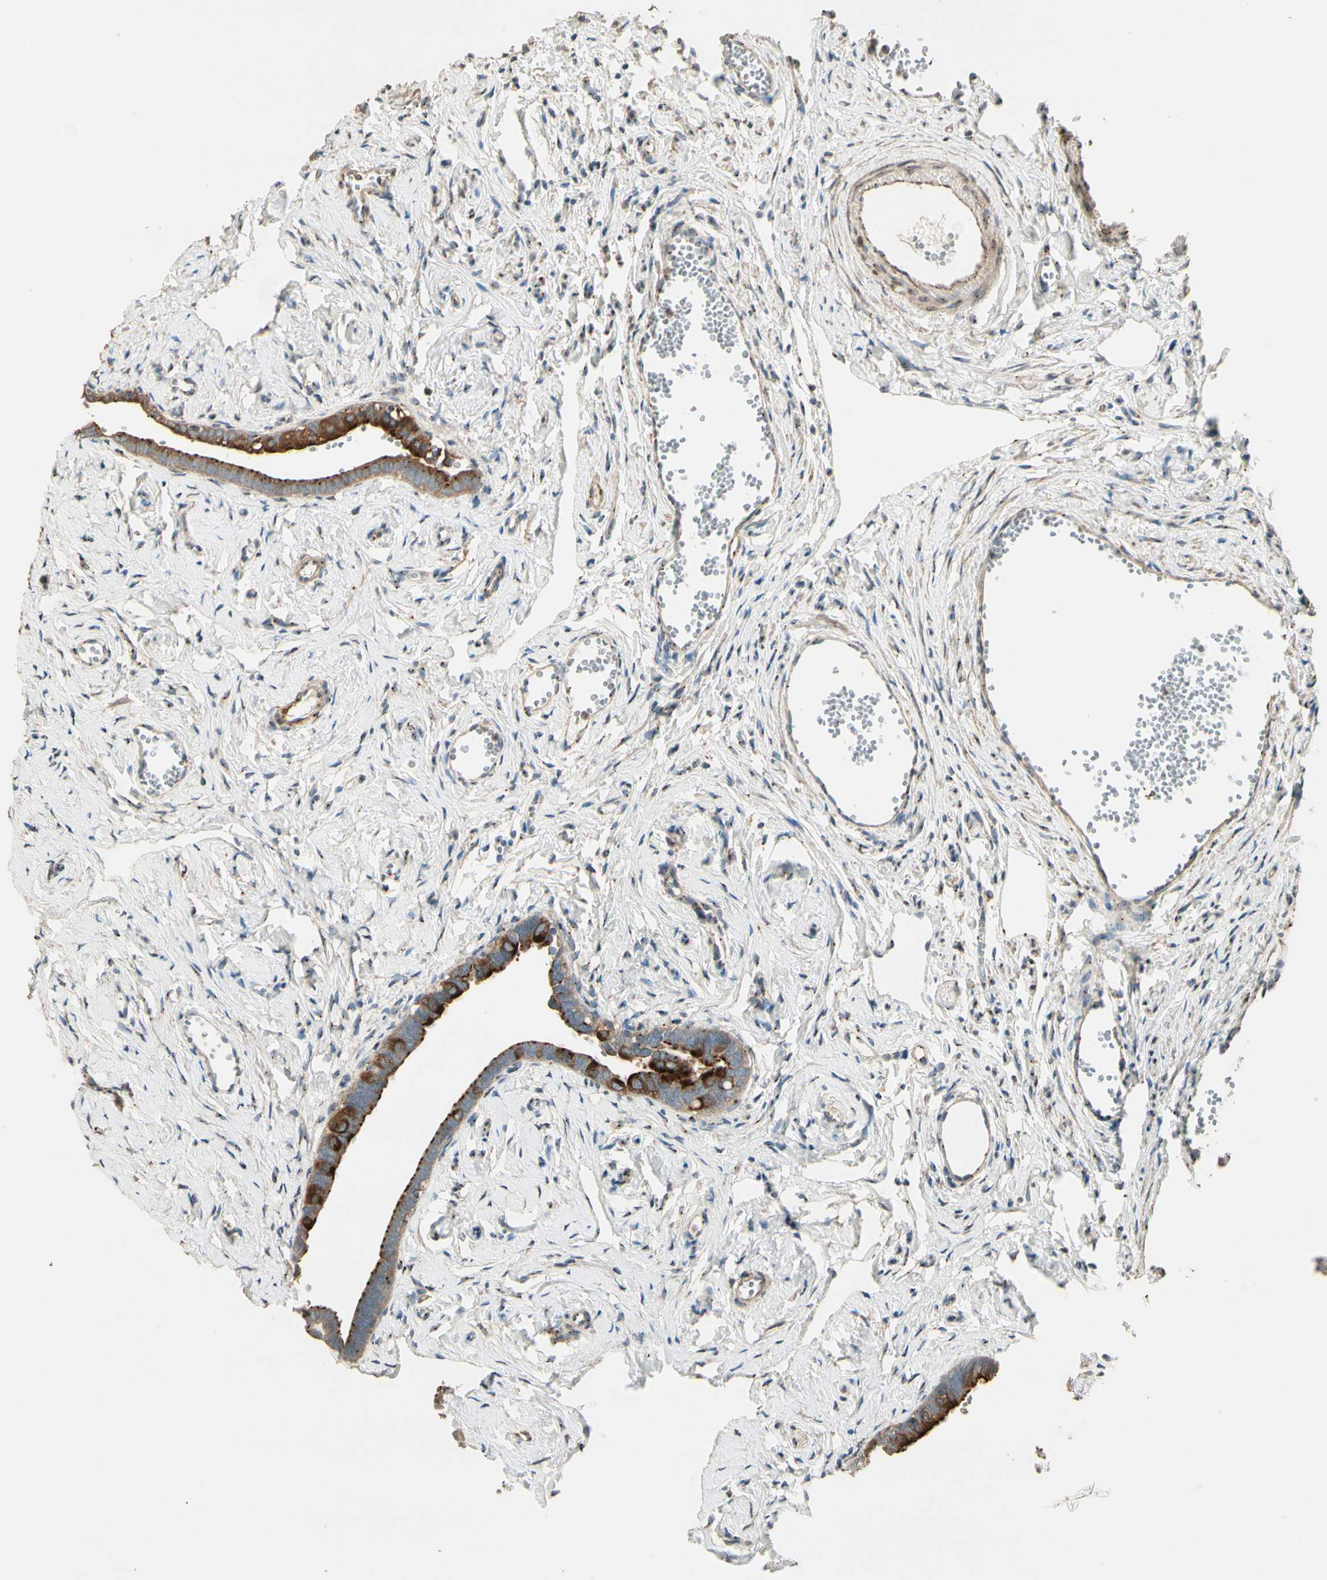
{"staining": {"intensity": "strong", "quantity": ">75%", "location": "cytoplasmic/membranous"}, "tissue": "fallopian tube", "cell_type": "Glandular cells", "image_type": "normal", "snomed": [{"axis": "morphology", "description": "Normal tissue, NOS"}, {"axis": "topography", "description": "Fallopian tube"}], "caption": "Strong cytoplasmic/membranous staining for a protein is seen in about >75% of glandular cells of unremarkable fallopian tube using immunohistochemistry.", "gene": "AKAP9", "patient": {"sex": "female", "age": 71}}